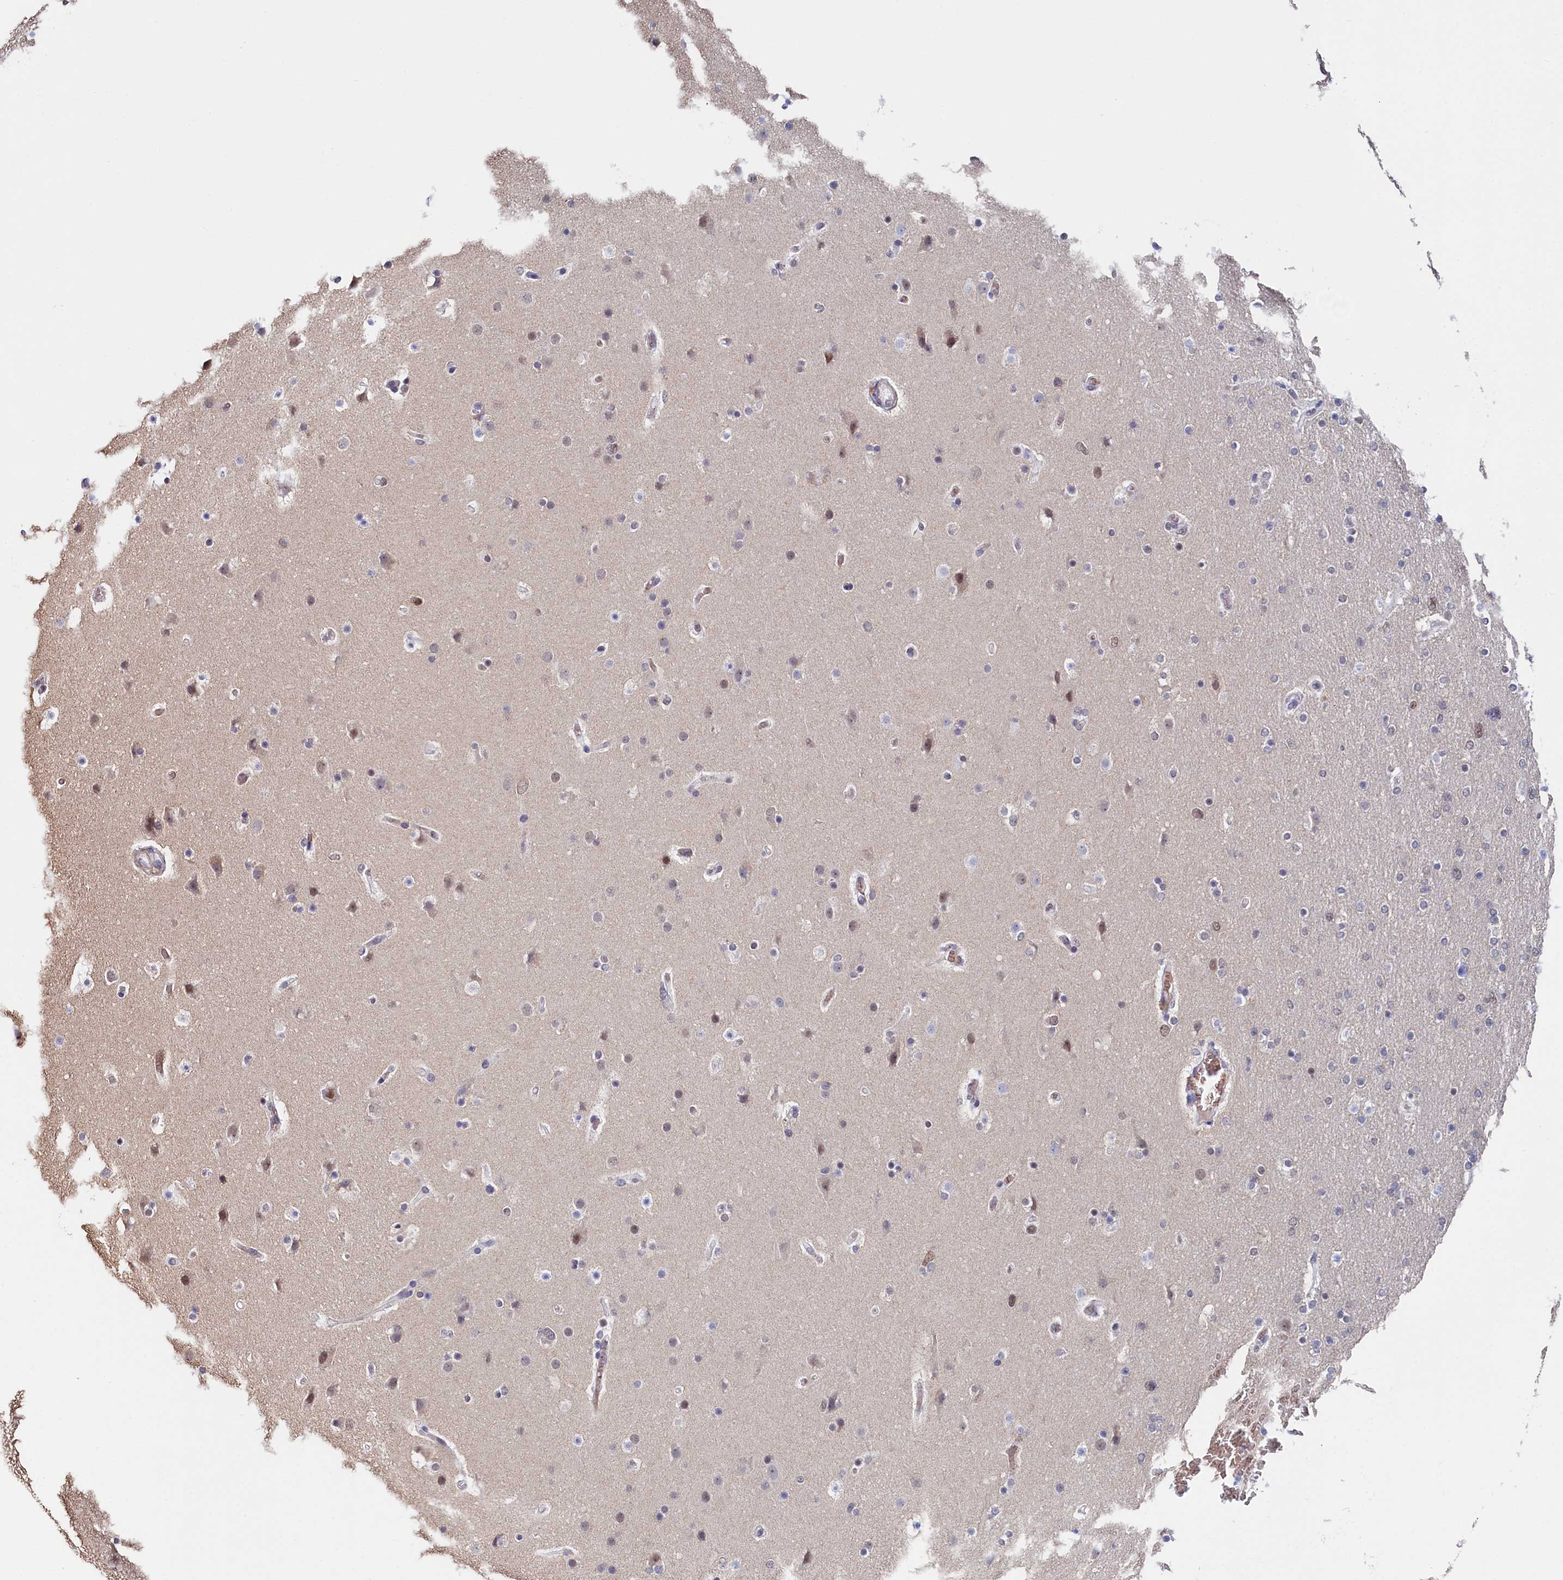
{"staining": {"intensity": "moderate", "quantity": "<25%", "location": "nuclear"}, "tissue": "glioma", "cell_type": "Tumor cells", "image_type": "cancer", "snomed": [{"axis": "morphology", "description": "Glioma, malignant, High grade"}, {"axis": "topography", "description": "Cerebral cortex"}], "caption": "The photomicrograph demonstrates immunohistochemical staining of glioma. There is moderate nuclear positivity is present in about <25% of tumor cells.", "gene": "TIGD4", "patient": {"sex": "female", "age": 36}}